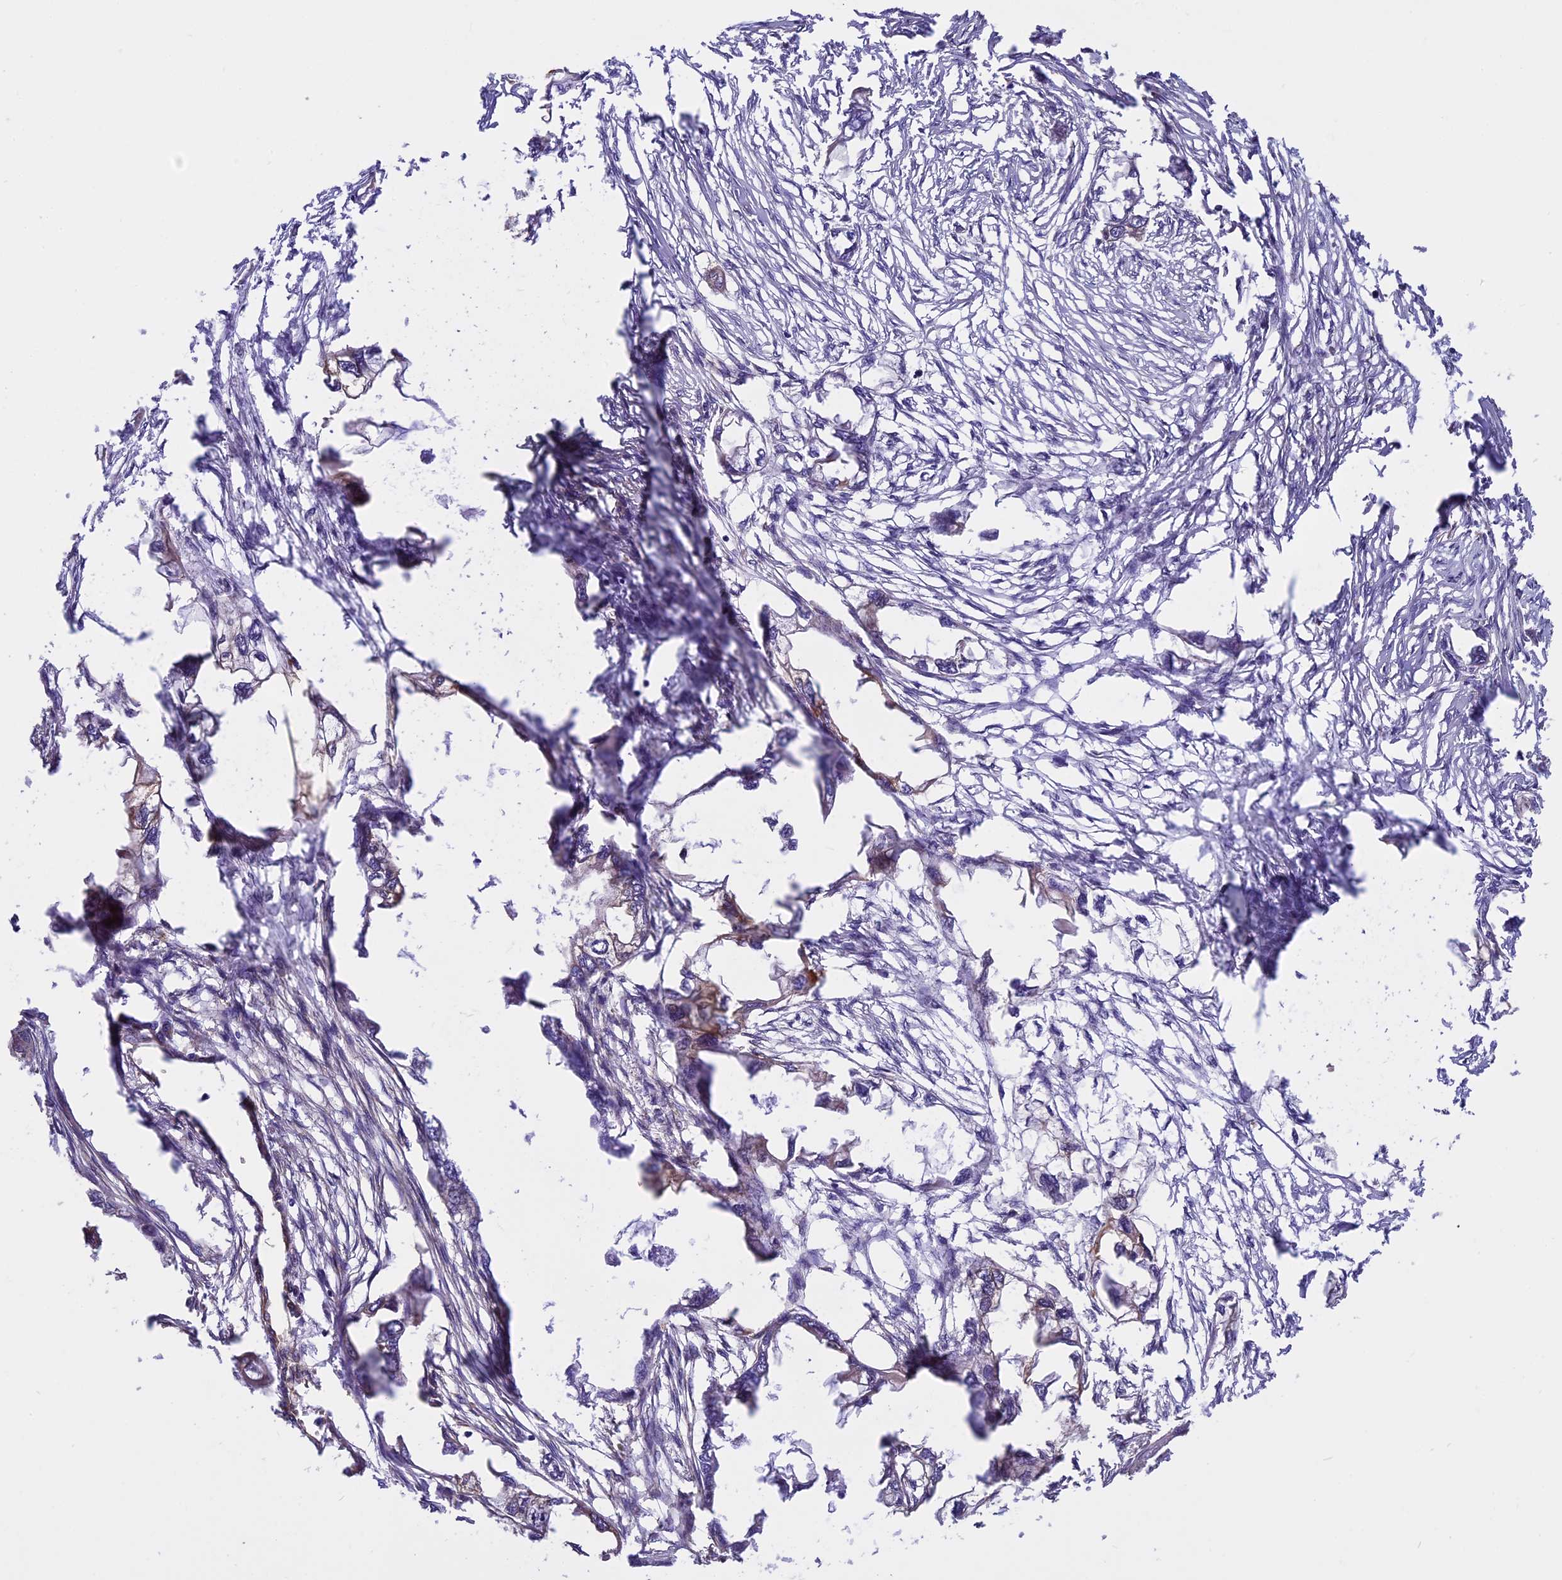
{"staining": {"intensity": "moderate", "quantity": "<25%", "location": "cytoplasmic/membranous"}, "tissue": "endometrial cancer", "cell_type": "Tumor cells", "image_type": "cancer", "snomed": [{"axis": "morphology", "description": "Adenocarcinoma, NOS"}, {"axis": "morphology", "description": "Adenocarcinoma, metastatic, NOS"}, {"axis": "topography", "description": "Adipose tissue"}, {"axis": "topography", "description": "Endometrium"}], "caption": "Immunohistochemistry staining of endometrial adenocarcinoma, which shows low levels of moderate cytoplasmic/membranous positivity in approximately <25% of tumor cells indicating moderate cytoplasmic/membranous protein expression. The staining was performed using DAB (3,3'-diaminobenzidine) (brown) for protein detection and nuclei were counterstained in hematoxylin (blue).", "gene": "EHBP1L1", "patient": {"sex": "female", "age": 67}}